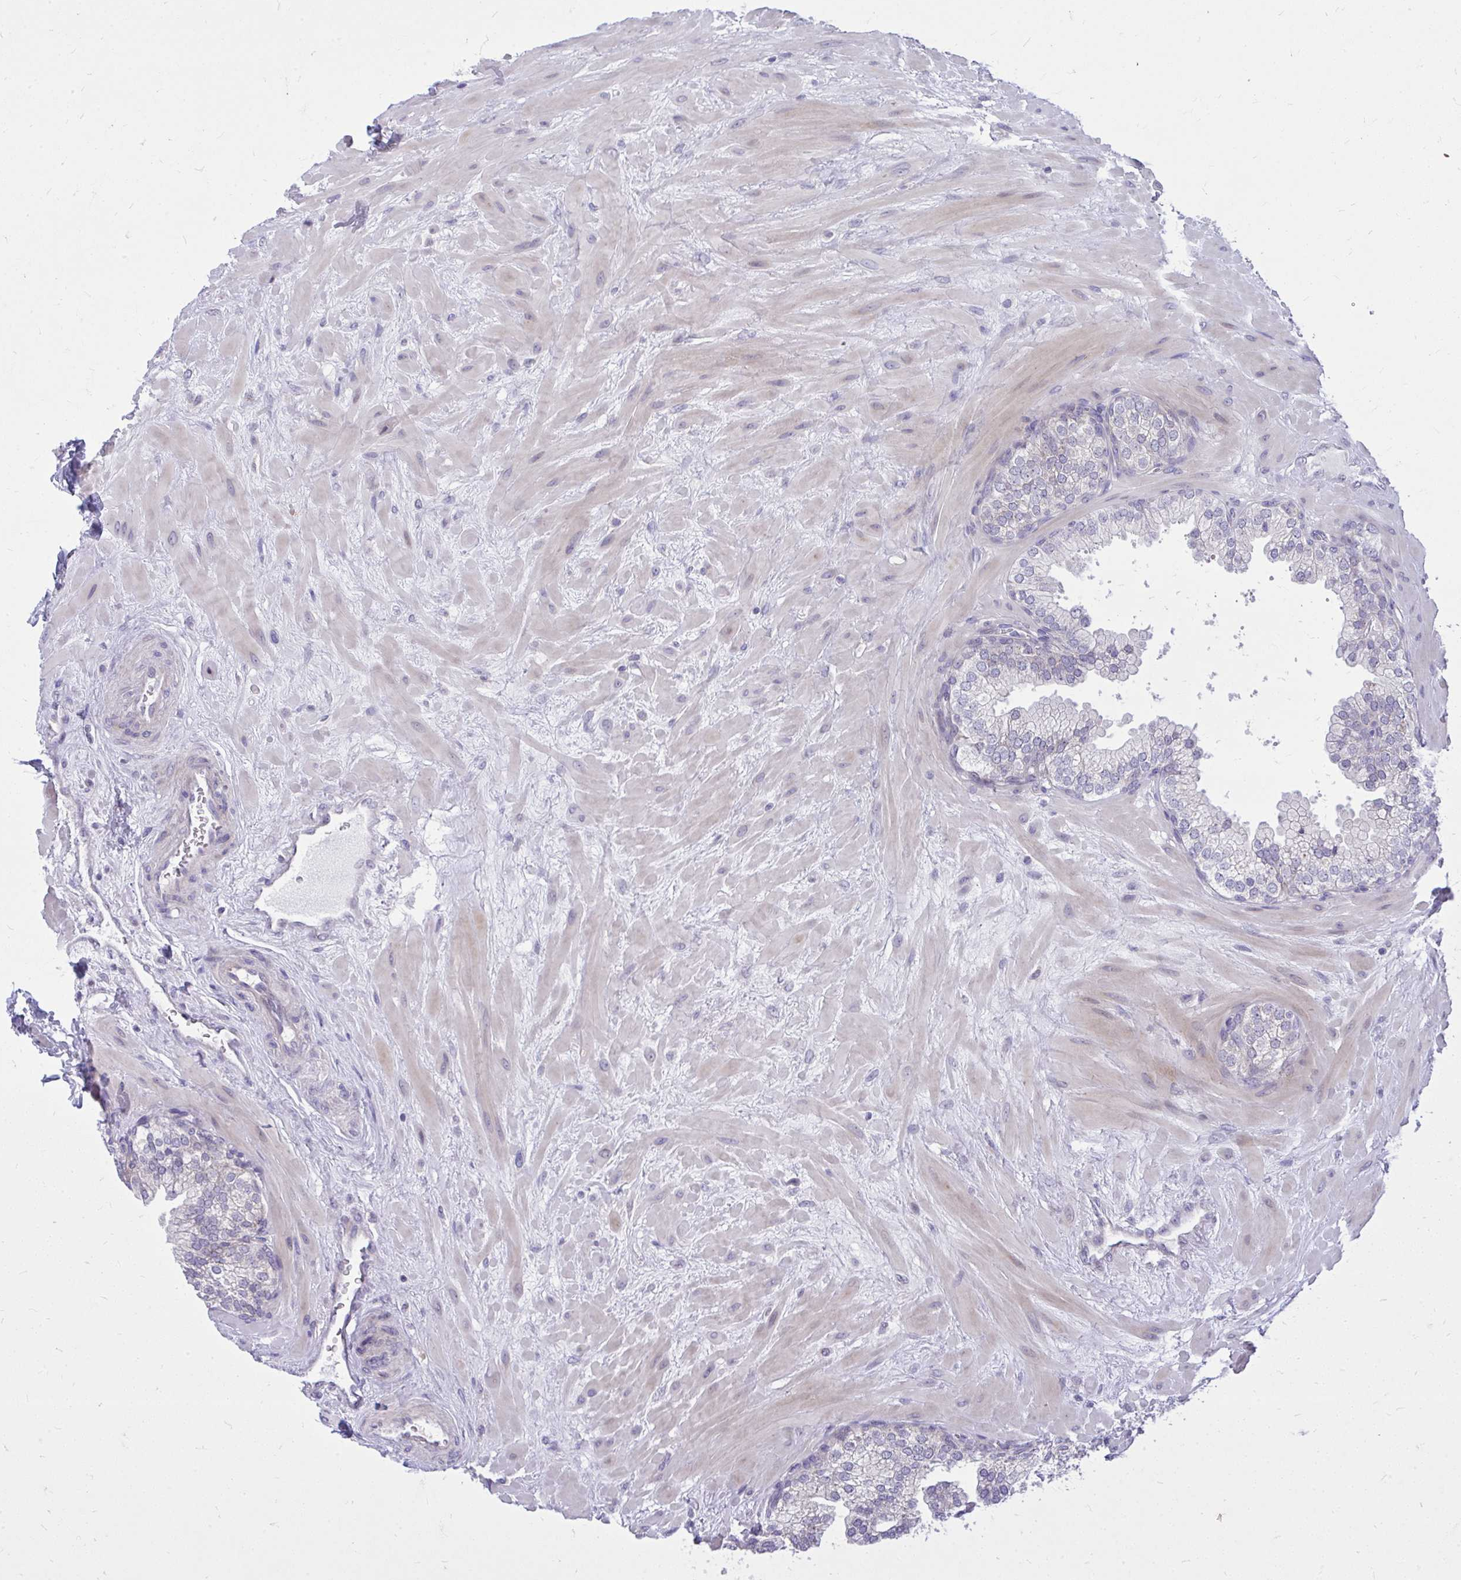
{"staining": {"intensity": "negative", "quantity": "none", "location": "none"}, "tissue": "prostate", "cell_type": "Glandular cells", "image_type": "normal", "snomed": [{"axis": "morphology", "description": "Normal tissue, NOS"}, {"axis": "topography", "description": "Prostate"}, {"axis": "topography", "description": "Peripheral nerve tissue"}], "caption": "A photomicrograph of human prostate is negative for staining in glandular cells. Brightfield microscopy of IHC stained with DAB (brown) and hematoxylin (blue), captured at high magnification.", "gene": "DPY19L1", "patient": {"sex": "male", "age": 61}}